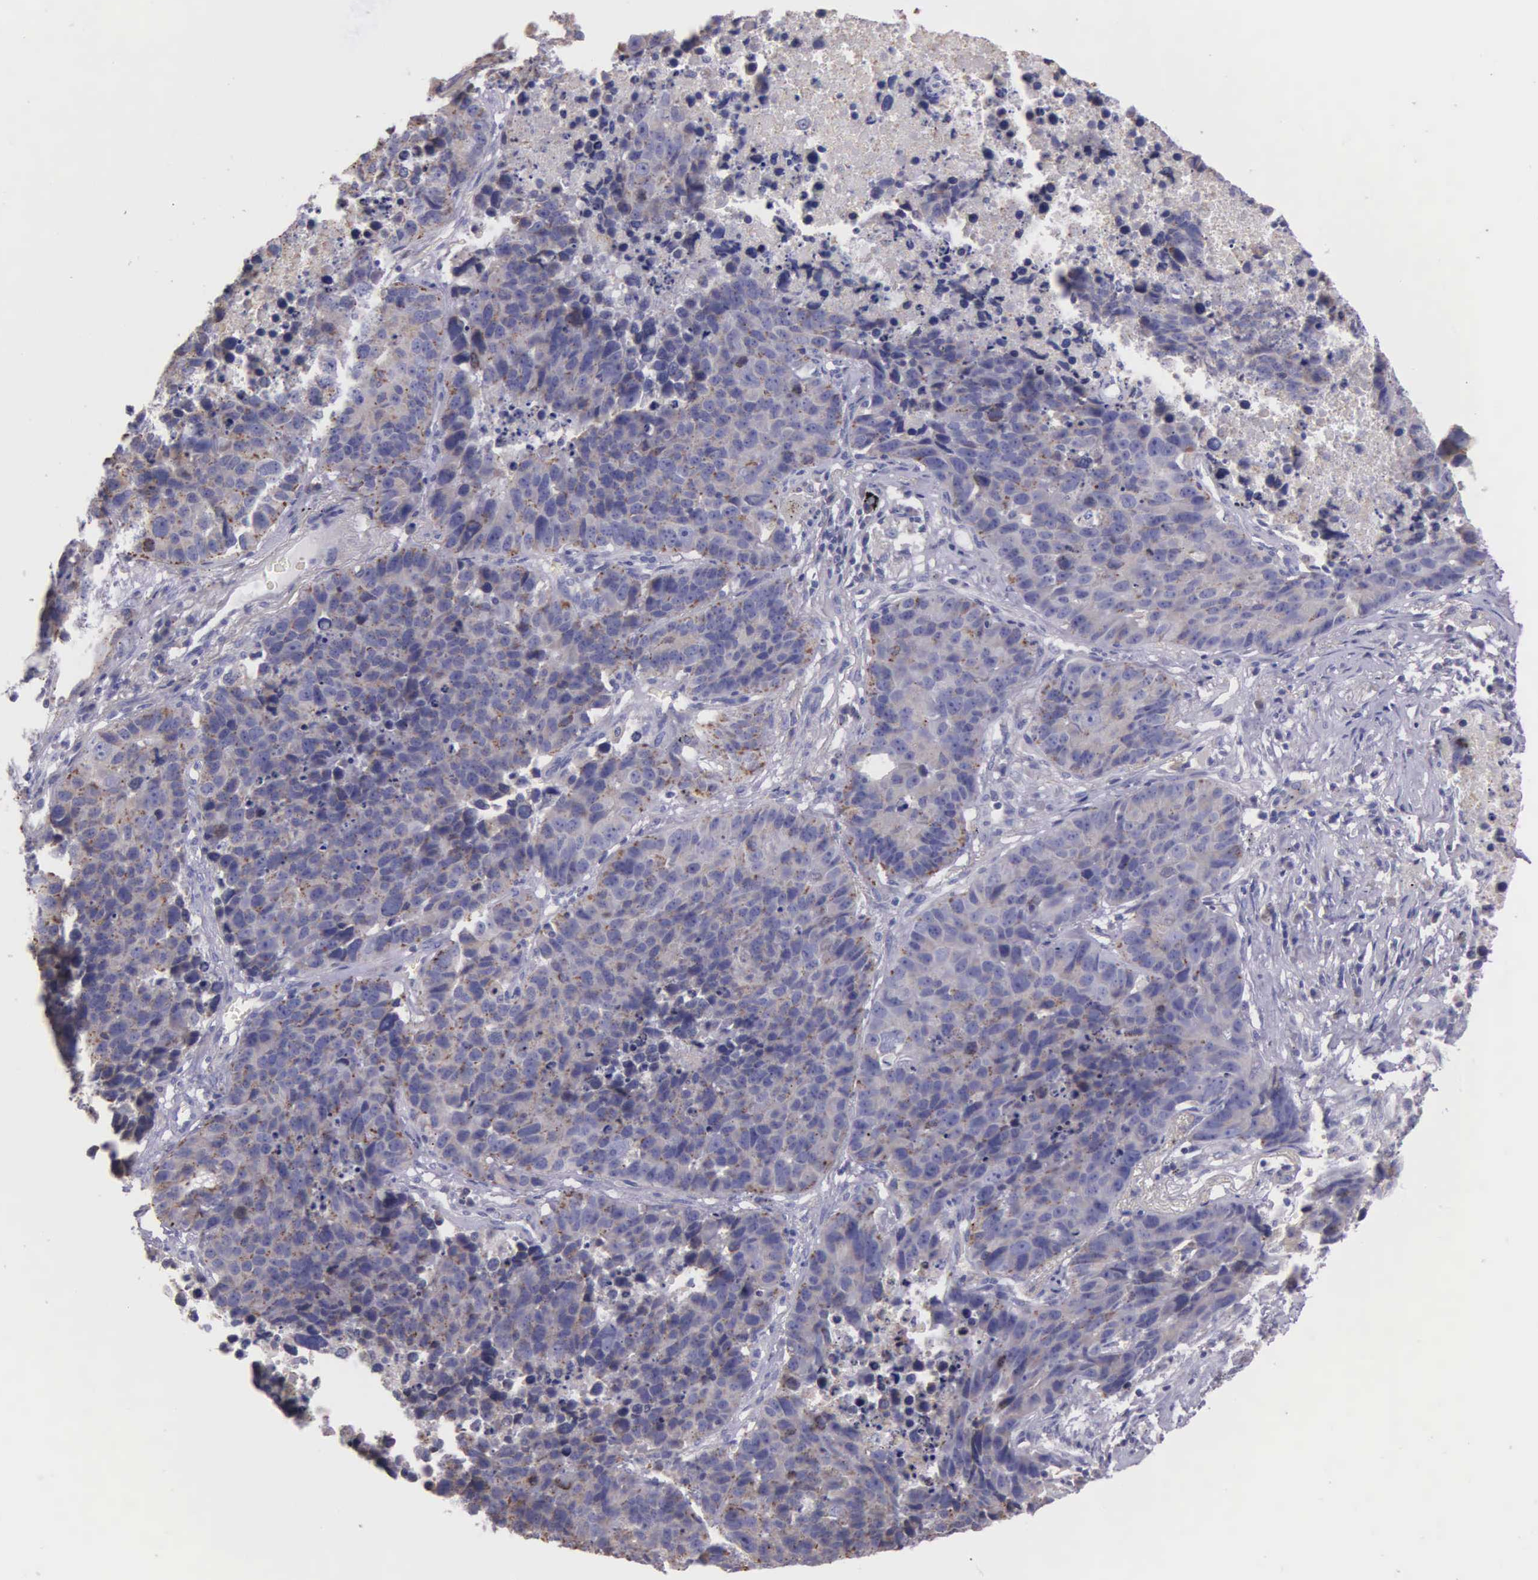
{"staining": {"intensity": "negative", "quantity": "none", "location": "none"}, "tissue": "lung cancer", "cell_type": "Tumor cells", "image_type": "cancer", "snomed": [{"axis": "morphology", "description": "Carcinoid, malignant, NOS"}, {"axis": "topography", "description": "Lung"}], "caption": "Tumor cells are negative for brown protein staining in lung malignant carcinoid.", "gene": "MIA2", "patient": {"sex": "male", "age": 60}}